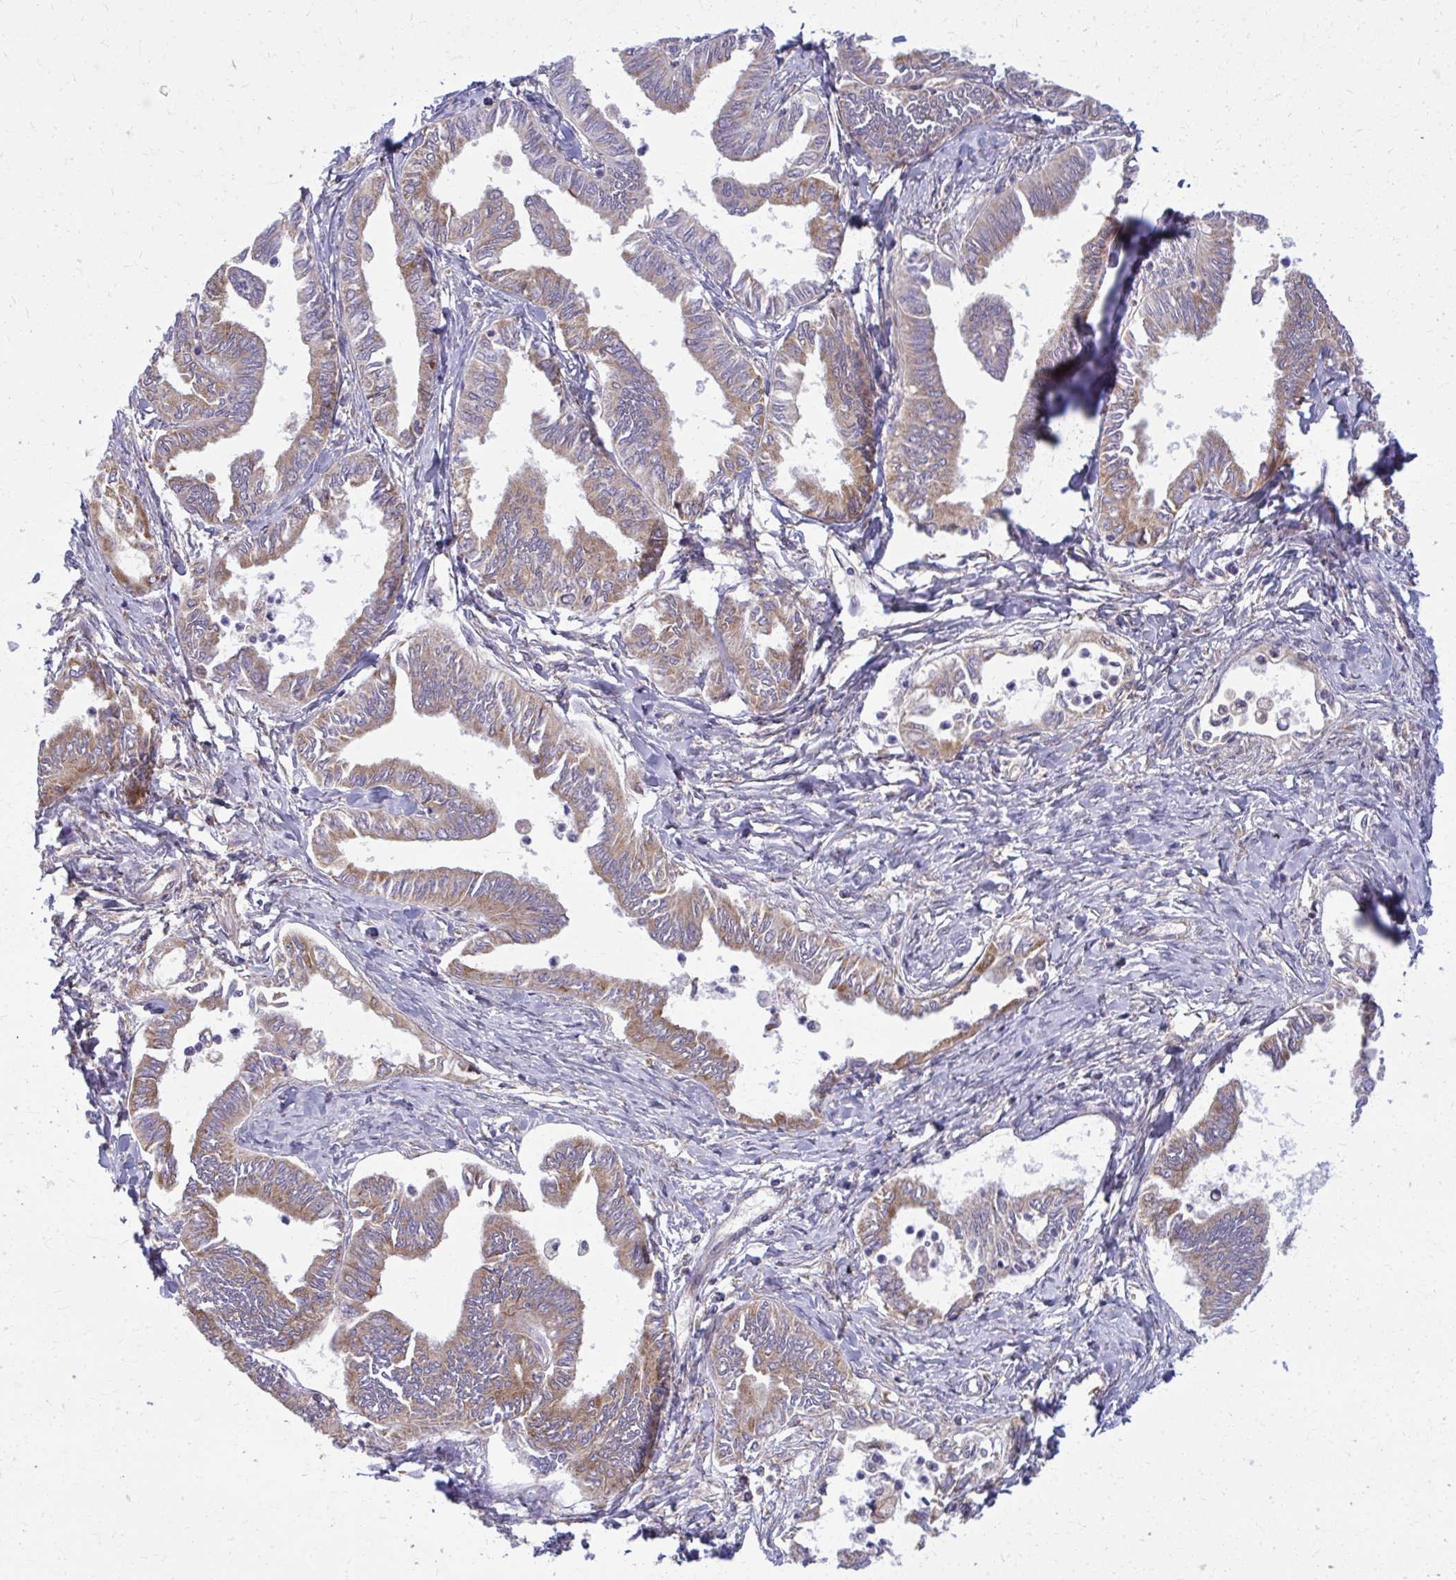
{"staining": {"intensity": "moderate", "quantity": "25%-75%", "location": "cytoplasmic/membranous"}, "tissue": "ovarian cancer", "cell_type": "Tumor cells", "image_type": "cancer", "snomed": [{"axis": "morphology", "description": "Carcinoma, endometroid"}, {"axis": "topography", "description": "Ovary"}], "caption": "Tumor cells show medium levels of moderate cytoplasmic/membranous staining in approximately 25%-75% of cells in endometroid carcinoma (ovarian).", "gene": "CEMP1", "patient": {"sex": "female", "age": 70}}